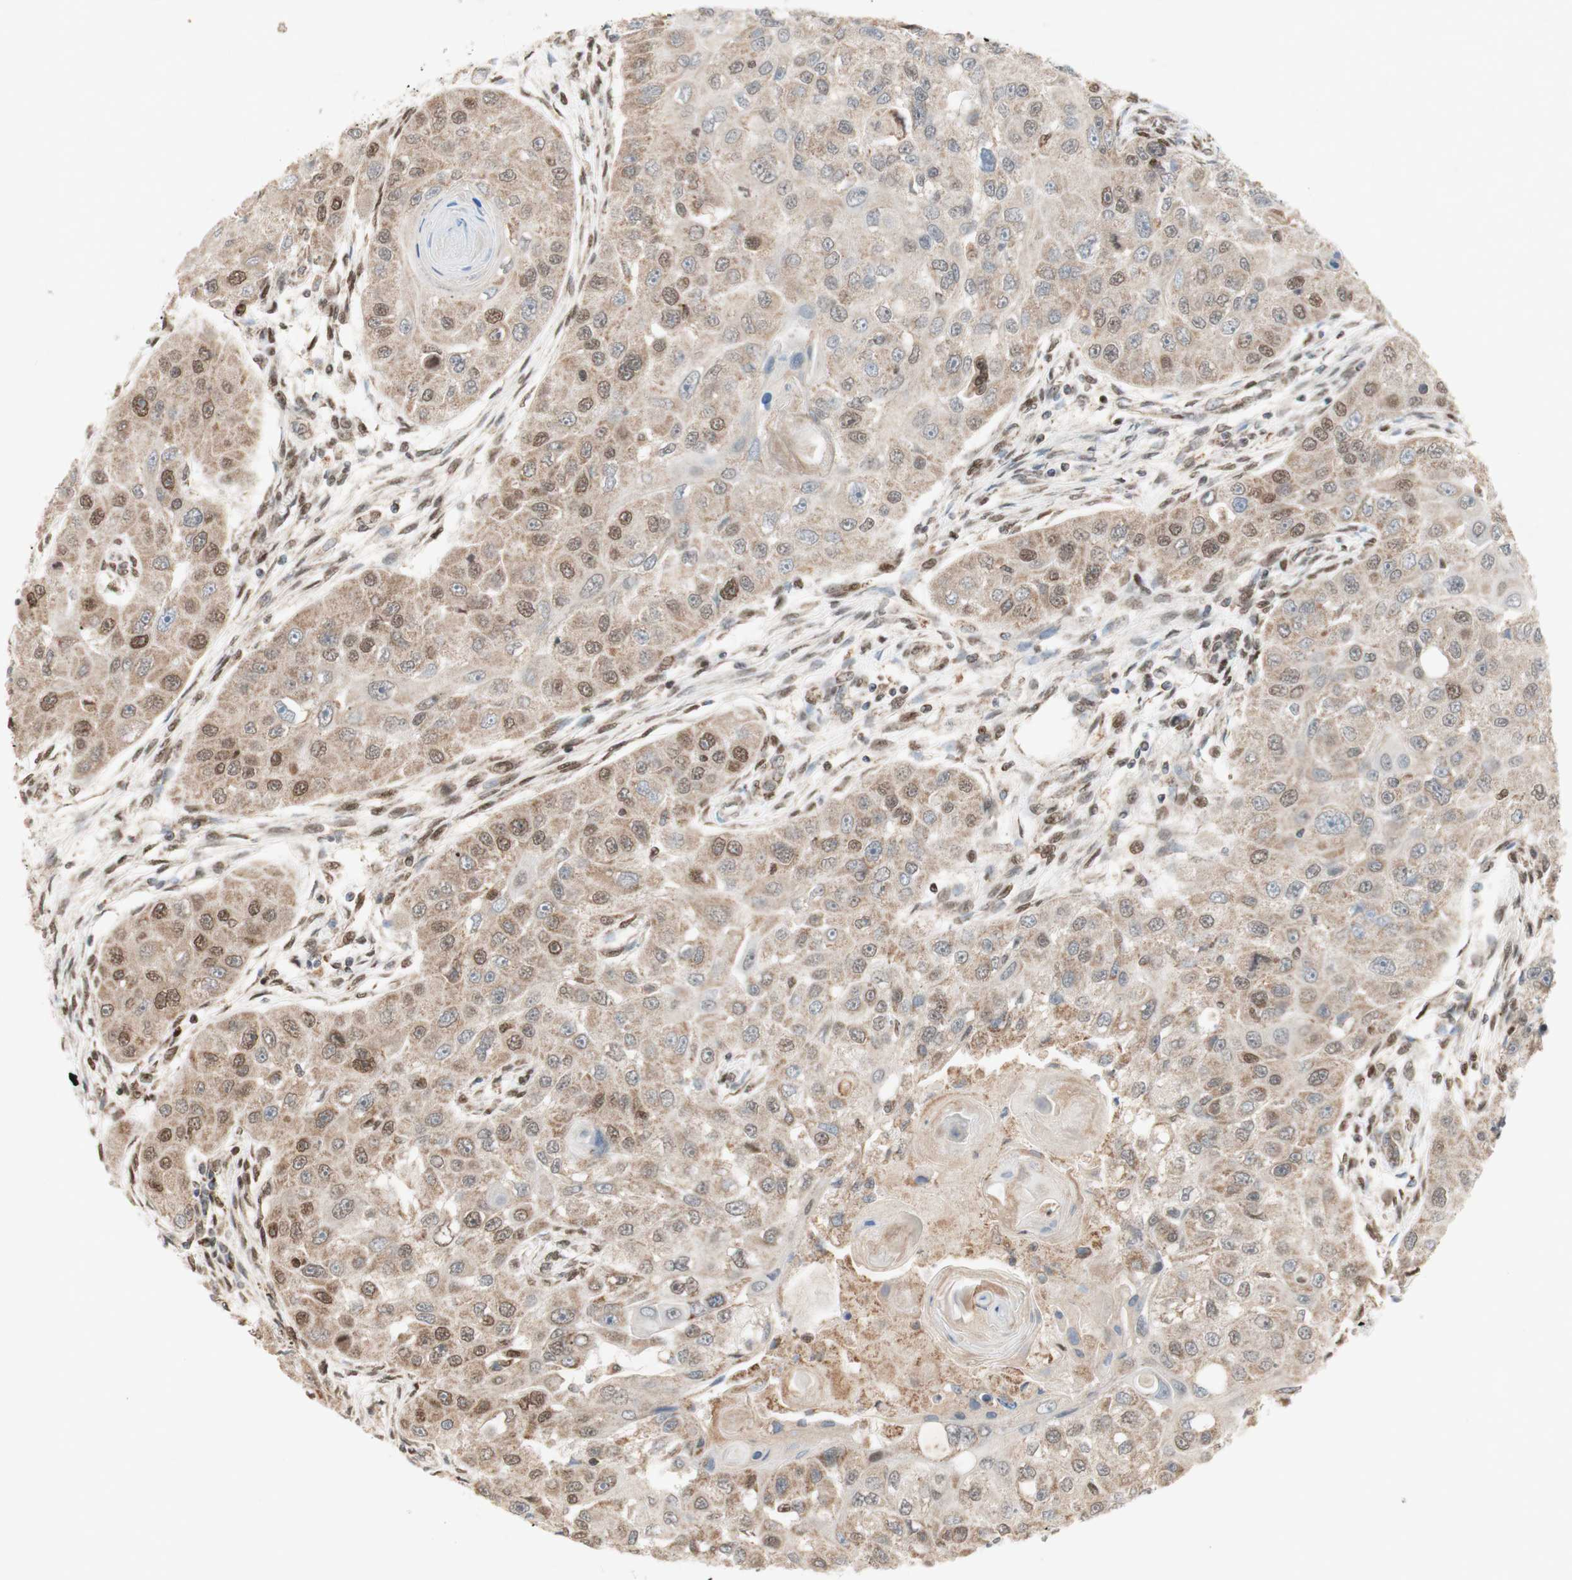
{"staining": {"intensity": "moderate", "quantity": "25%-75%", "location": "cytoplasmic/membranous,nuclear"}, "tissue": "head and neck cancer", "cell_type": "Tumor cells", "image_type": "cancer", "snomed": [{"axis": "morphology", "description": "Normal tissue, NOS"}, {"axis": "morphology", "description": "Squamous cell carcinoma, NOS"}, {"axis": "topography", "description": "Skeletal muscle"}, {"axis": "topography", "description": "Head-Neck"}], "caption": "Protein positivity by immunohistochemistry reveals moderate cytoplasmic/membranous and nuclear positivity in about 25%-75% of tumor cells in head and neck cancer.", "gene": "DNMT3A", "patient": {"sex": "male", "age": 51}}